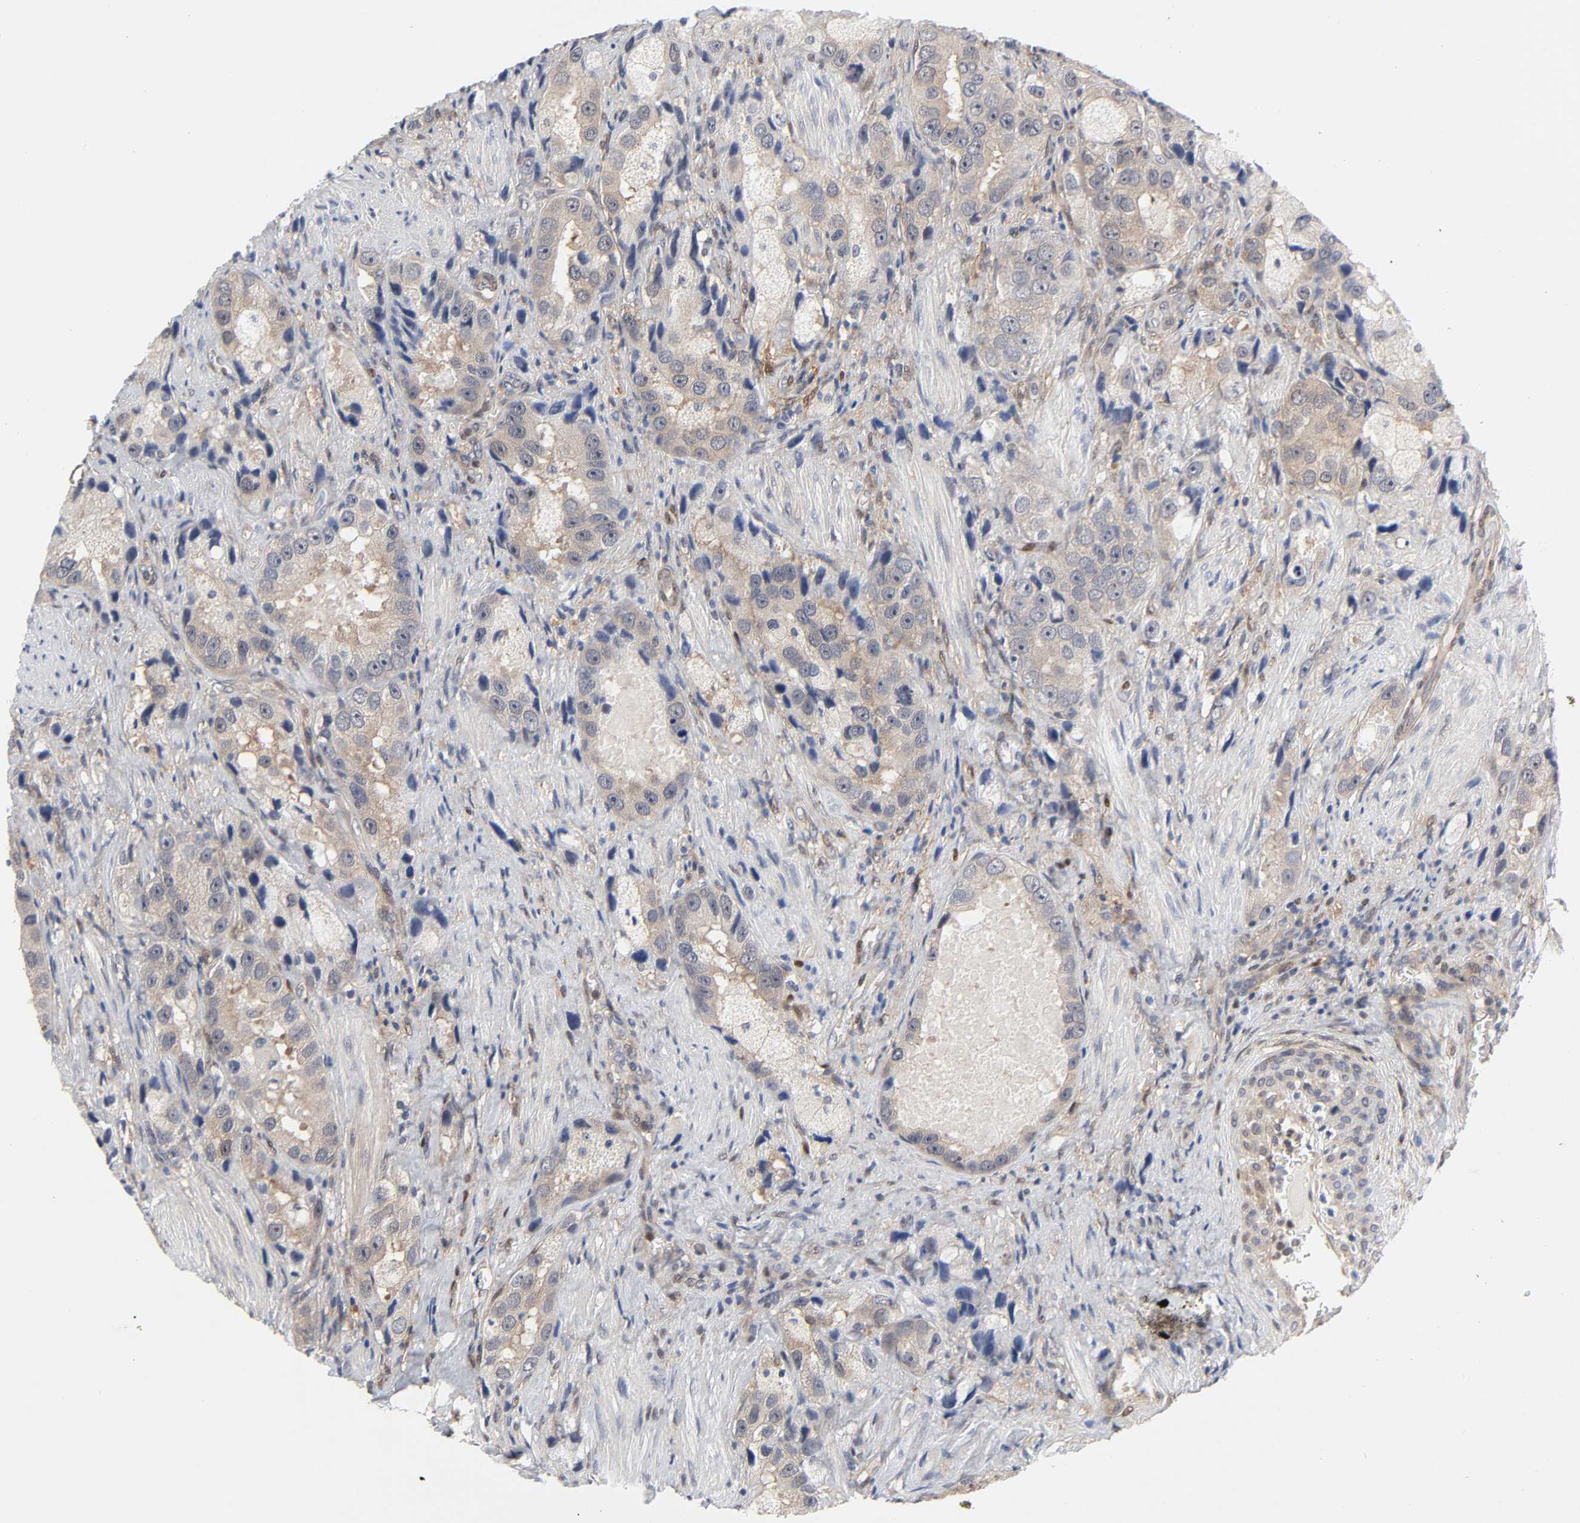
{"staining": {"intensity": "weak", "quantity": ">75%", "location": "cytoplasmic/membranous"}, "tissue": "prostate cancer", "cell_type": "Tumor cells", "image_type": "cancer", "snomed": [{"axis": "morphology", "description": "Adenocarcinoma, High grade"}, {"axis": "topography", "description": "Prostate"}], "caption": "A brown stain shows weak cytoplasmic/membranous positivity of a protein in prostate cancer tumor cells. (DAB (3,3'-diaminobenzidine) IHC with brightfield microscopy, high magnification).", "gene": "PTEN", "patient": {"sex": "male", "age": 63}}